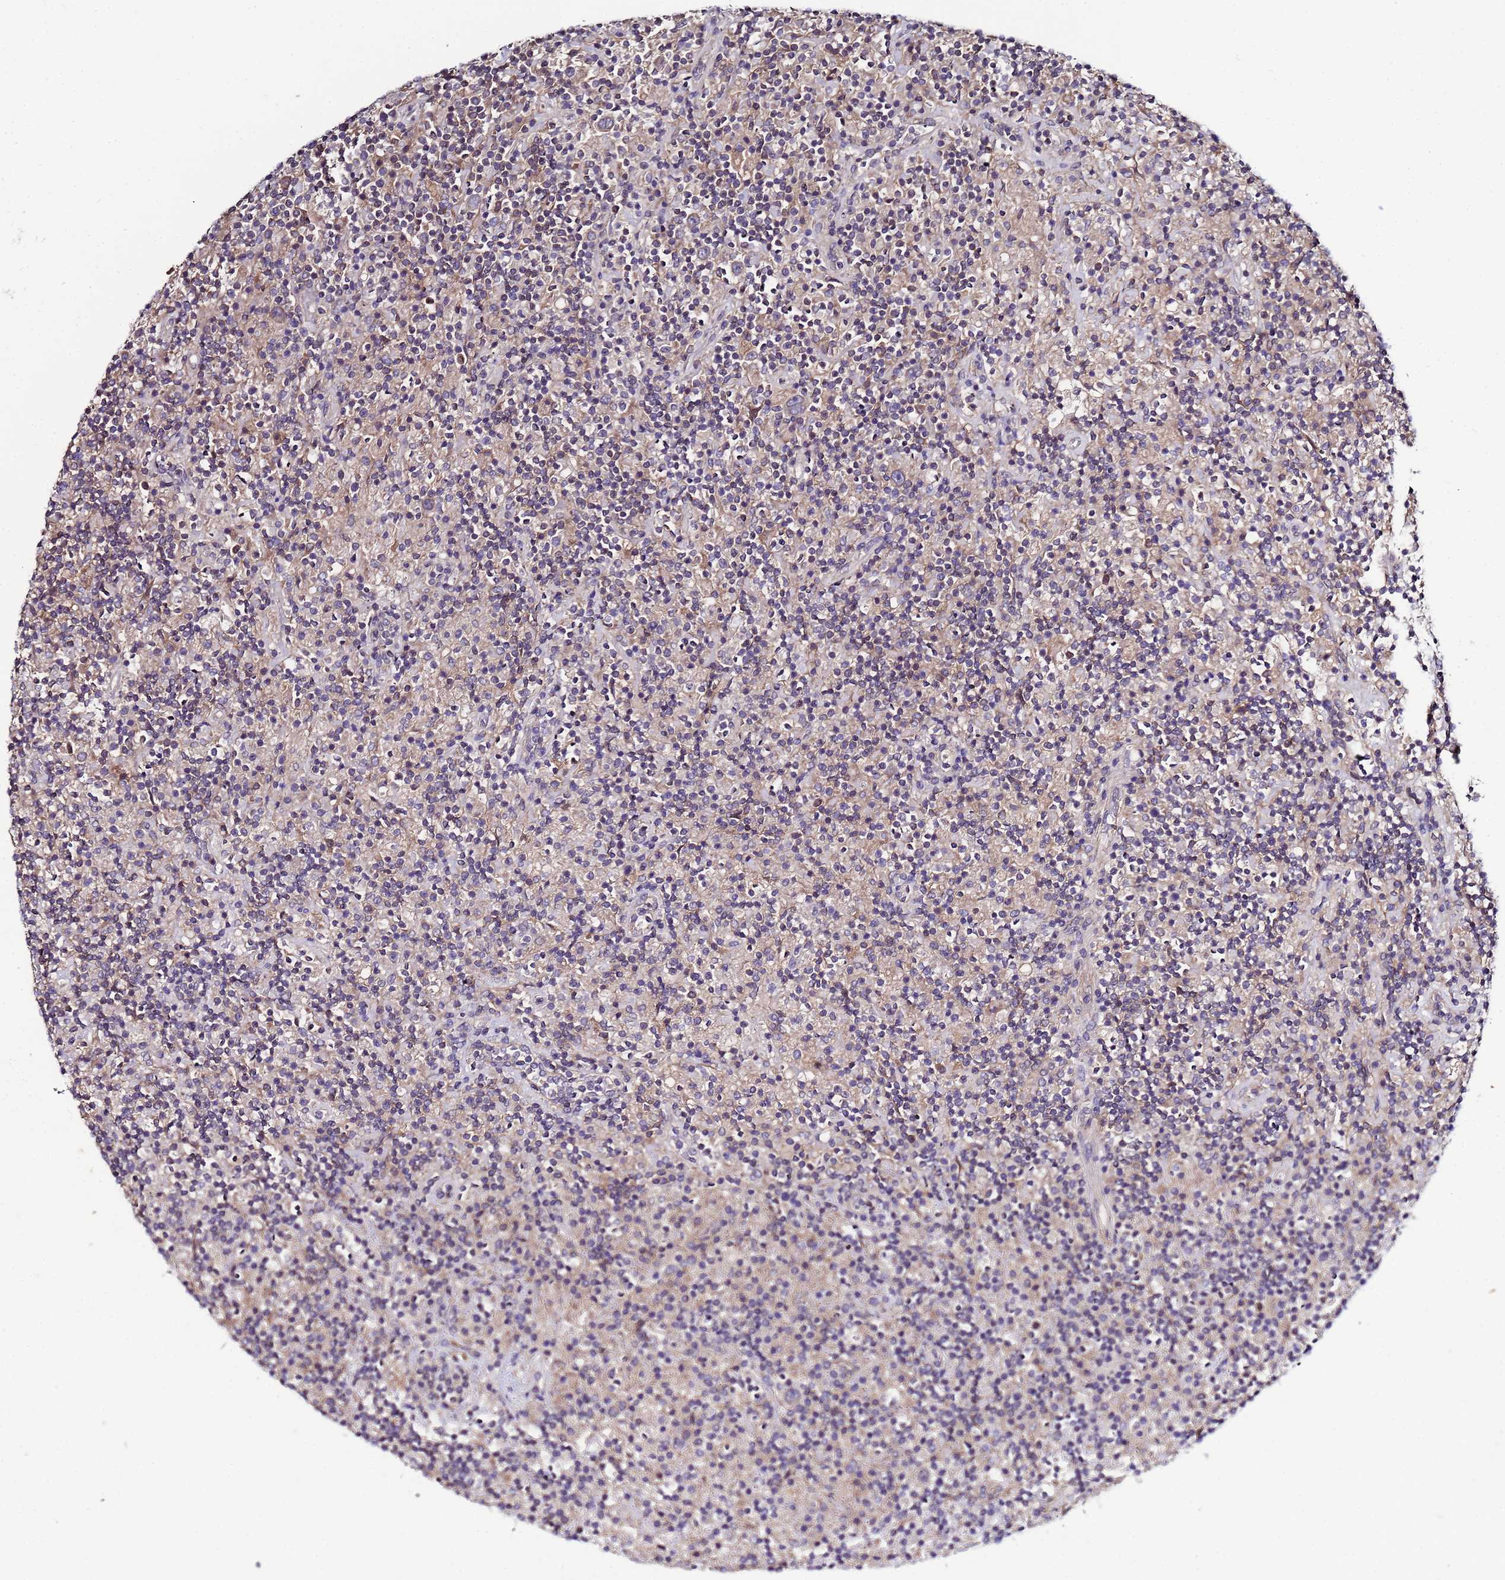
{"staining": {"intensity": "negative", "quantity": "none", "location": "none"}, "tissue": "lymphoma", "cell_type": "Tumor cells", "image_type": "cancer", "snomed": [{"axis": "morphology", "description": "Hodgkin's disease, NOS"}, {"axis": "topography", "description": "Lymph node"}], "caption": "Tumor cells show no significant positivity in lymphoma.", "gene": "NAXE", "patient": {"sex": "male", "age": 70}}